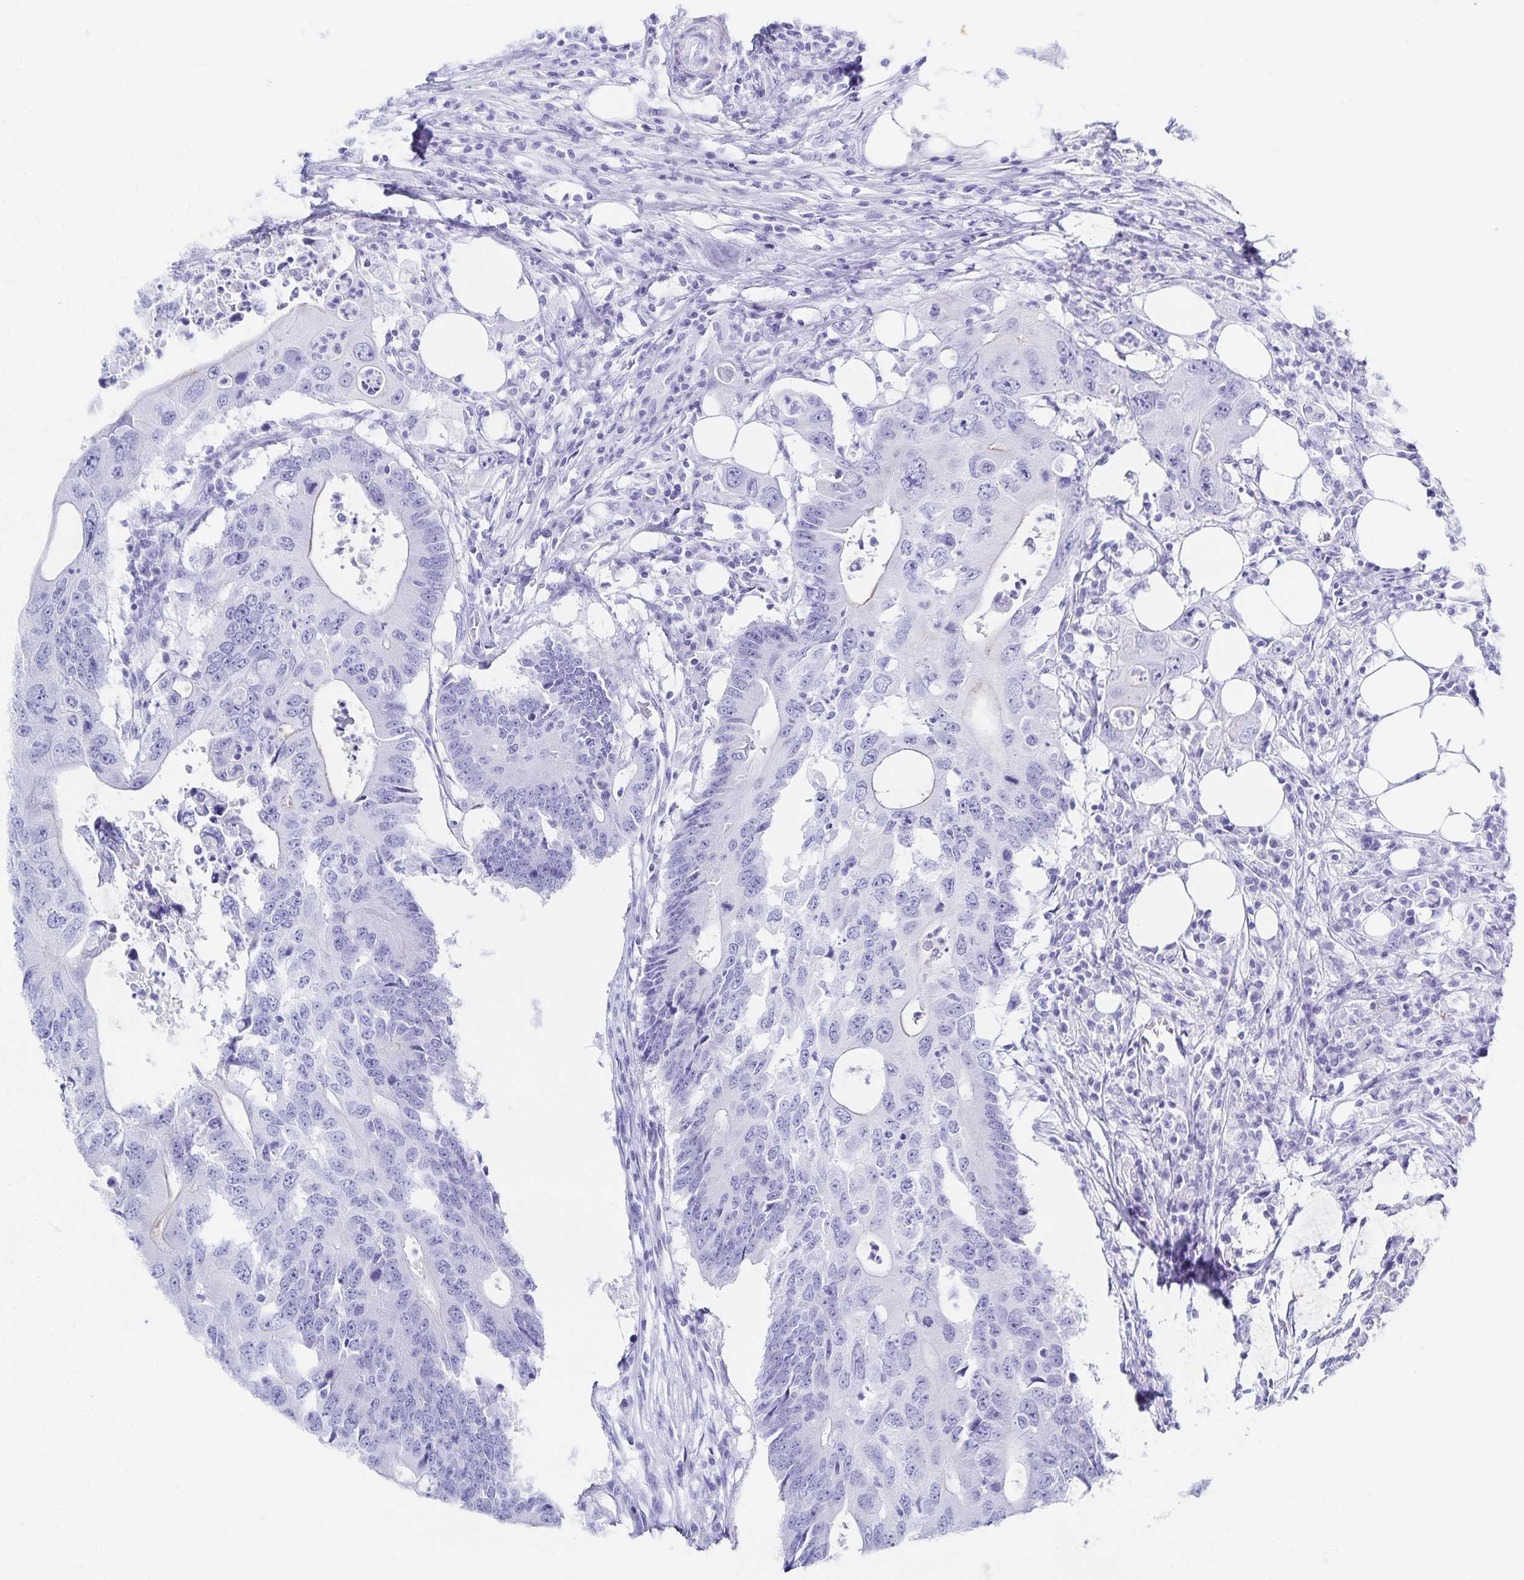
{"staining": {"intensity": "negative", "quantity": "none", "location": "none"}, "tissue": "colorectal cancer", "cell_type": "Tumor cells", "image_type": "cancer", "snomed": [{"axis": "morphology", "description": "Adenocarcinoma, NOS"}, {"axis": "topography", "description": "Colon"}], "caption": "High magnification brightfield microscopy of colorectal cancer stained with DAB (brown) and counterstained with hematoxylin (blue): tumor cells show no significant expression.", "gene": "SNTN", "patient": {"sex": "male", "age": 71}}